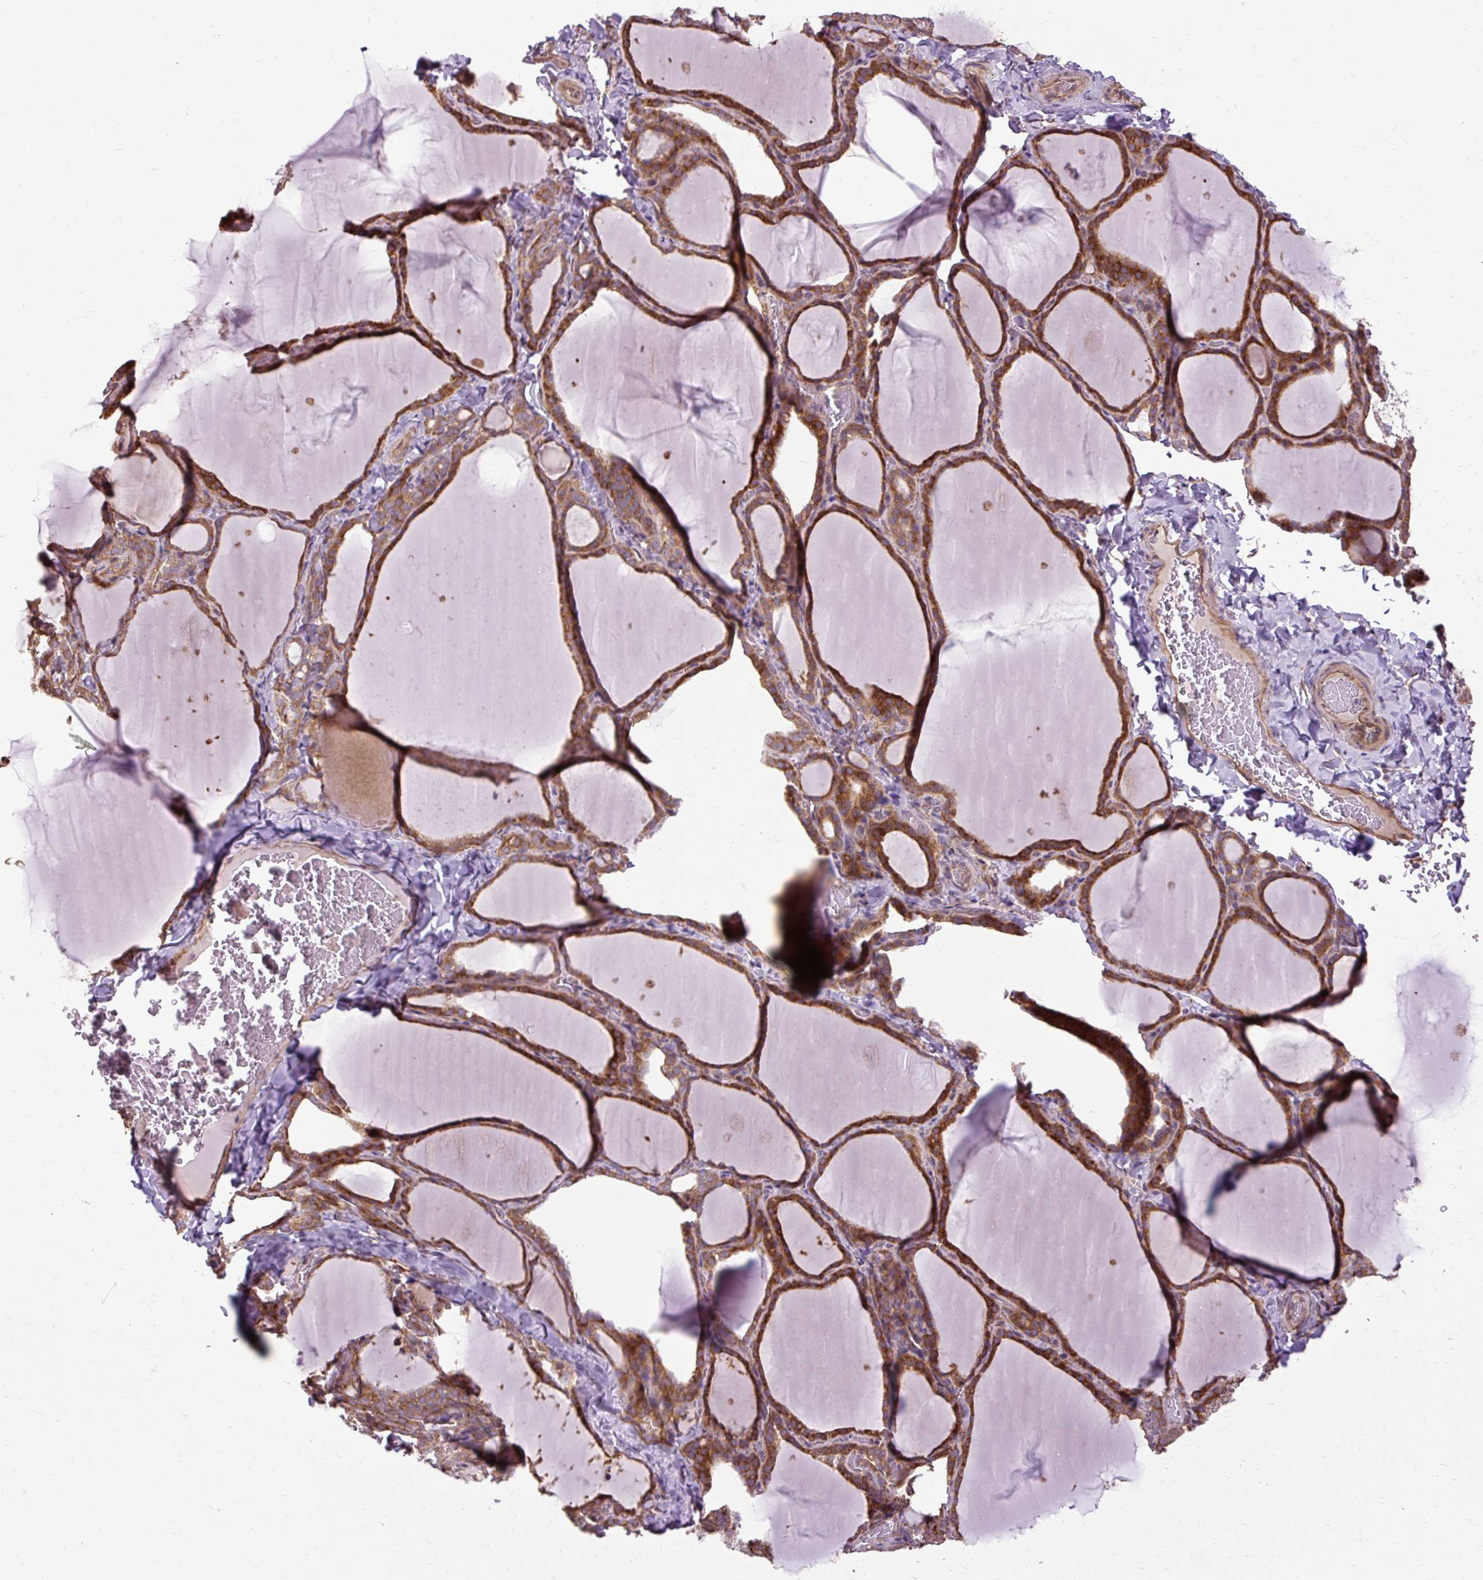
{"staining": {"intensity": "moderate", "quantity": ">75%", "location": "cytoplasmic/membranous"}, "tissue": "thyroid gland", "cell_type": "Glandular cells", "image_type": "normal", "snomed": [{"axis": "morphology", "description": "Normal tissue, NOS"}, {"axis": "topography", "description": "Thyroid gland"}], "caption": "Approximately >75% of glandular cells in benign thyroid gland show moderate cytoplasmic/membranous protein staining as visualized by brown immunohistochemical staining.", "gene": "FLRT1", "patient": {"sex": "female", "age": 22}}